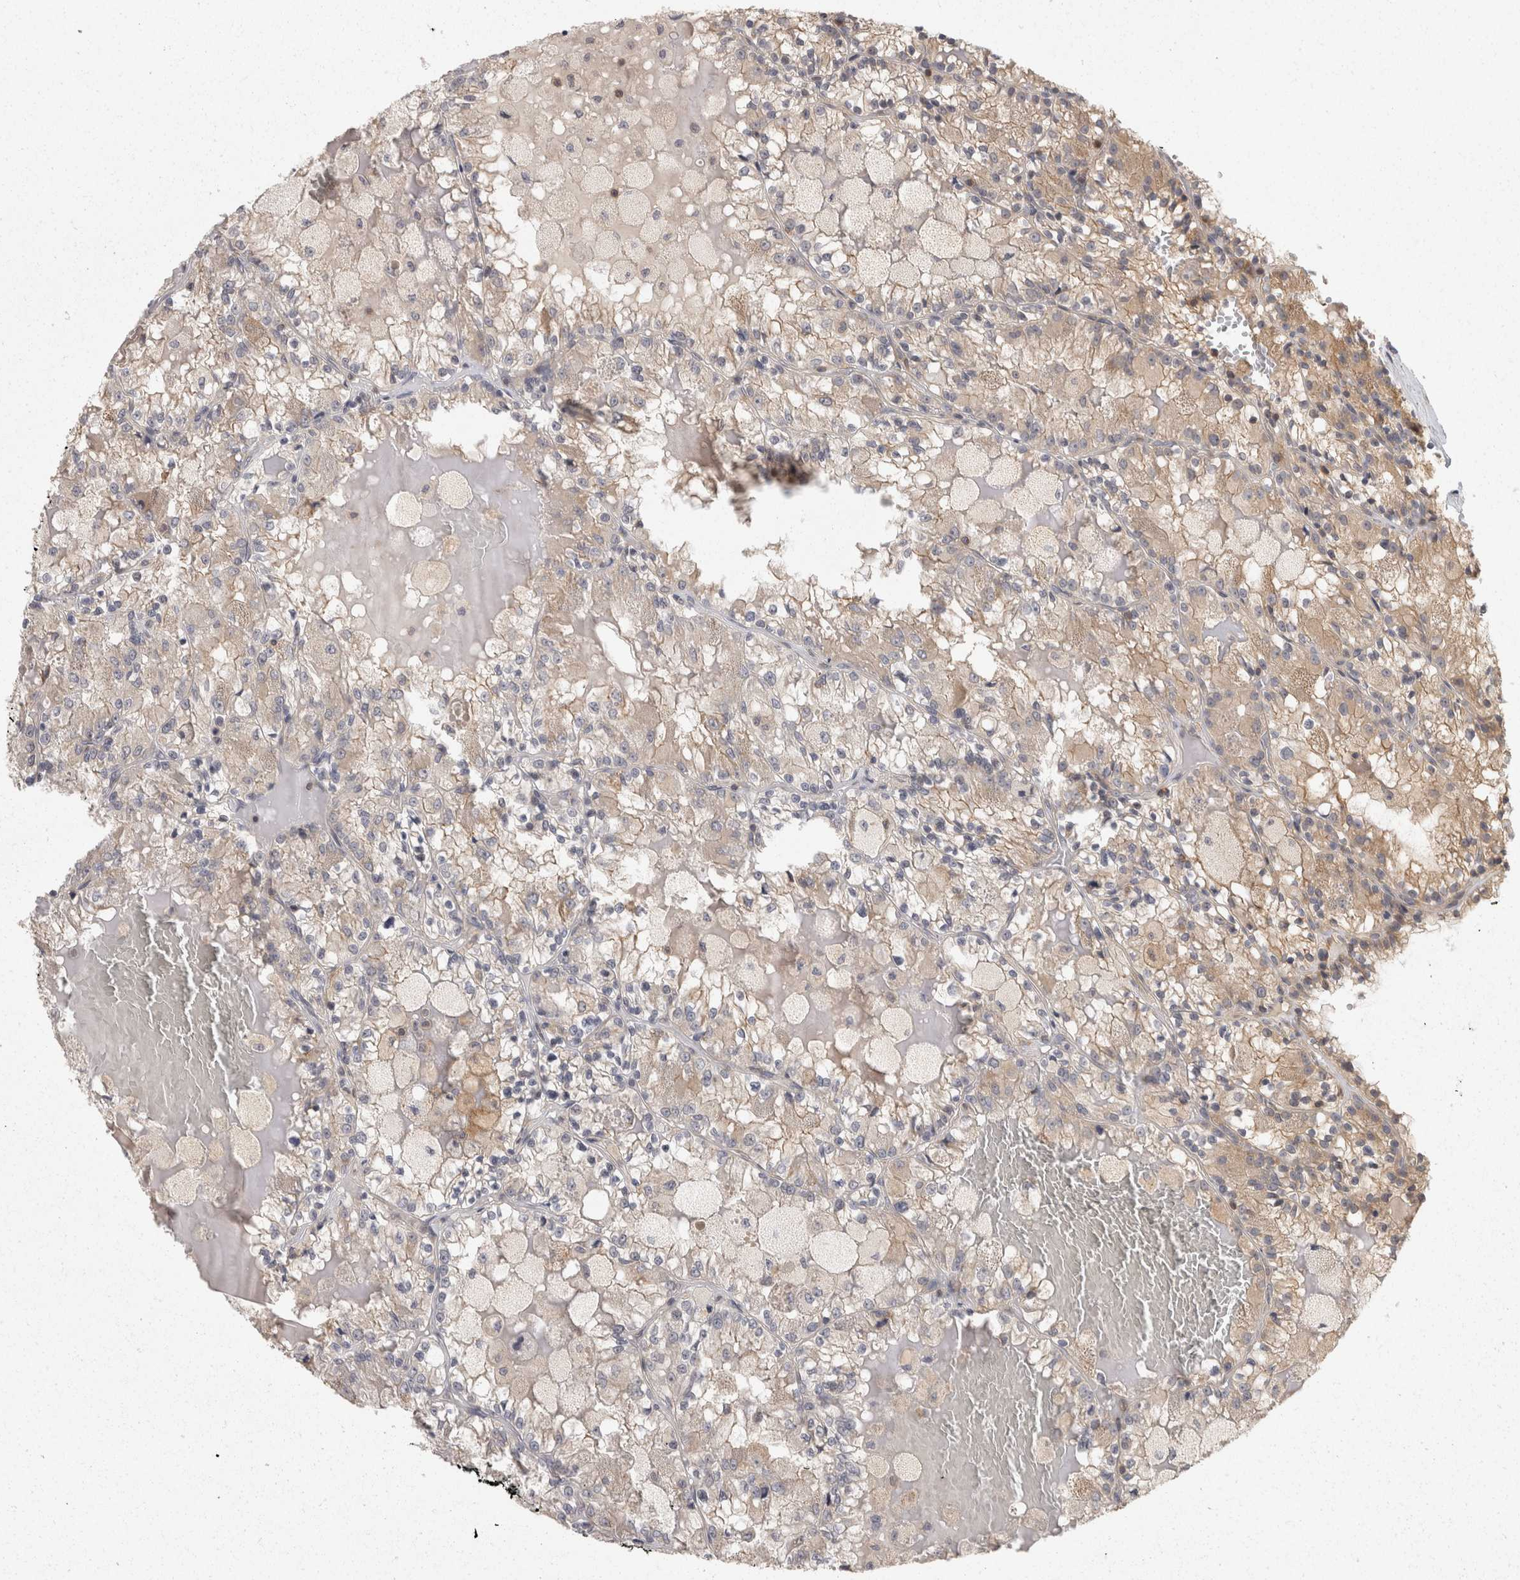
{"staining": {"intensity": "weak", "quantity": "25%-75%", "location": "cytoplasmic/membranous"}, "tissue": "renal cancer", "cell_type": "Tumor cells", "image_type": "cancer", "snomed": [{"axis": "morphology", "description": "Adenocarcinoma, NOS"}, {"axis": "topography", "description": "Kidney"}], "caption": "Tumor cells show low levels of weak cytoplasmic/membranous positivity in about 25%-75% of cells in human adenocarcinoma (renal).", "gene": "ACAT2", "patient": {"sex": "female", "age": 56}}